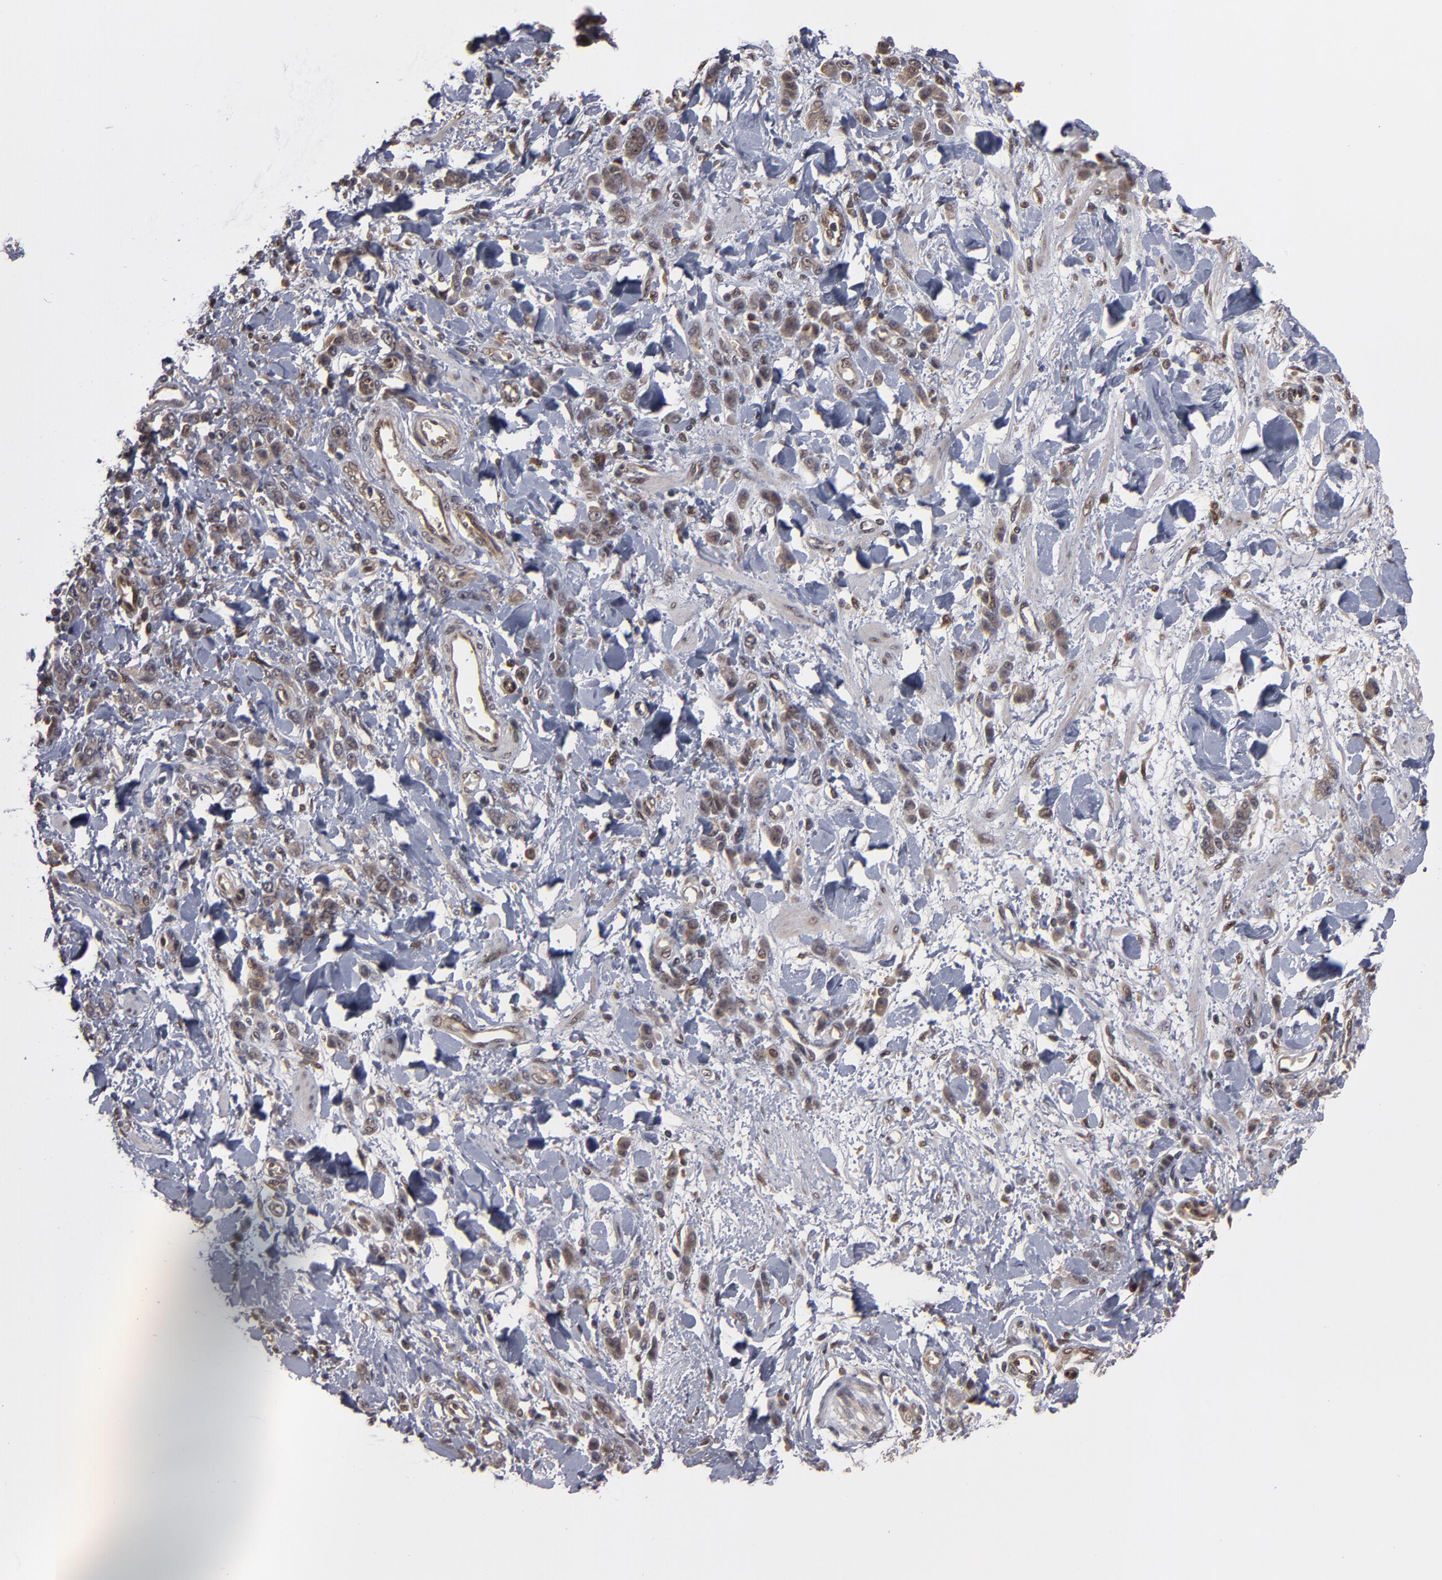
{"staining": {"intensity": "weak", "quantity": ">75%", "location": "cytoplasmic/membranous"}, "tissue": "stomach cancer", "cell_type": "Tumor cells", "image_type": "cancer", "snomed": [{"axis": "morphology", "description": "Normal tissue, NOS"}, {"axis": "morphology", "description": "Adenocarcinoma, NOS"}, {"axis": "topography", "description": "Stomach"}], "caption": "This histopathology image exhibits immunohistochemistry (IHC) staining of adenocarcinoma (stomach), with low weak cytoplasmic/membranous expression in approximately >75% of tumor cells.", "gene": "CUL5", "patient": {"sex": "male", "age": 82}}